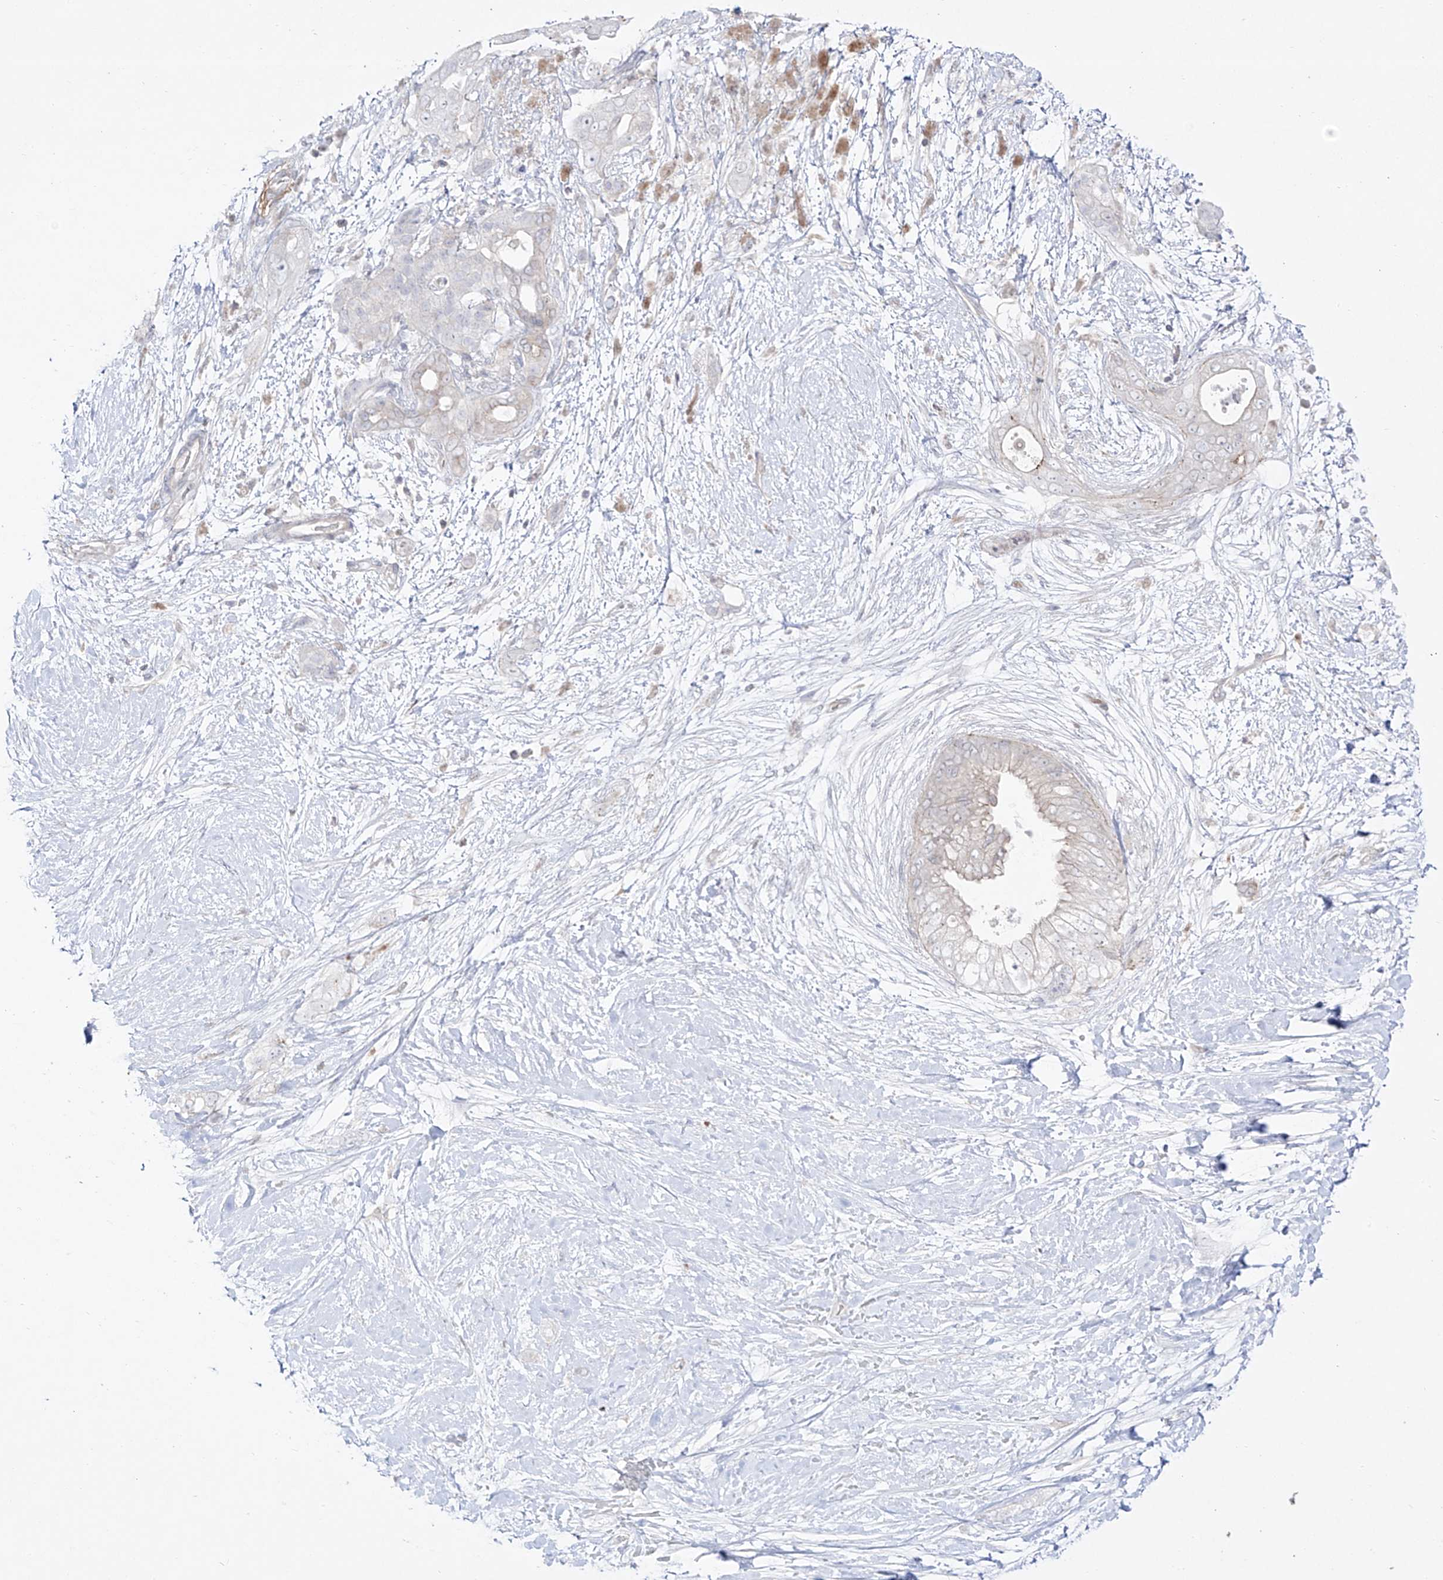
{"staining": {"intensity": "negative", "quantity": "none", "location": "none"}, "tissue": "pancreatic cancer", "cell_type": "Tumor cells", "image_type": "cancer", "snomed": [{"axis": "morphology", "description": "Adenocarcinoma, NOS"}, {"axis": "topography", "description": "Pancreas"}], "caption": "Micrograph shows no protein expression in tumor cells of adenocarcinoma (pancreatic) tissue.", "gene": "DMKN", "patient": {"sex": "male", "age": 53}}